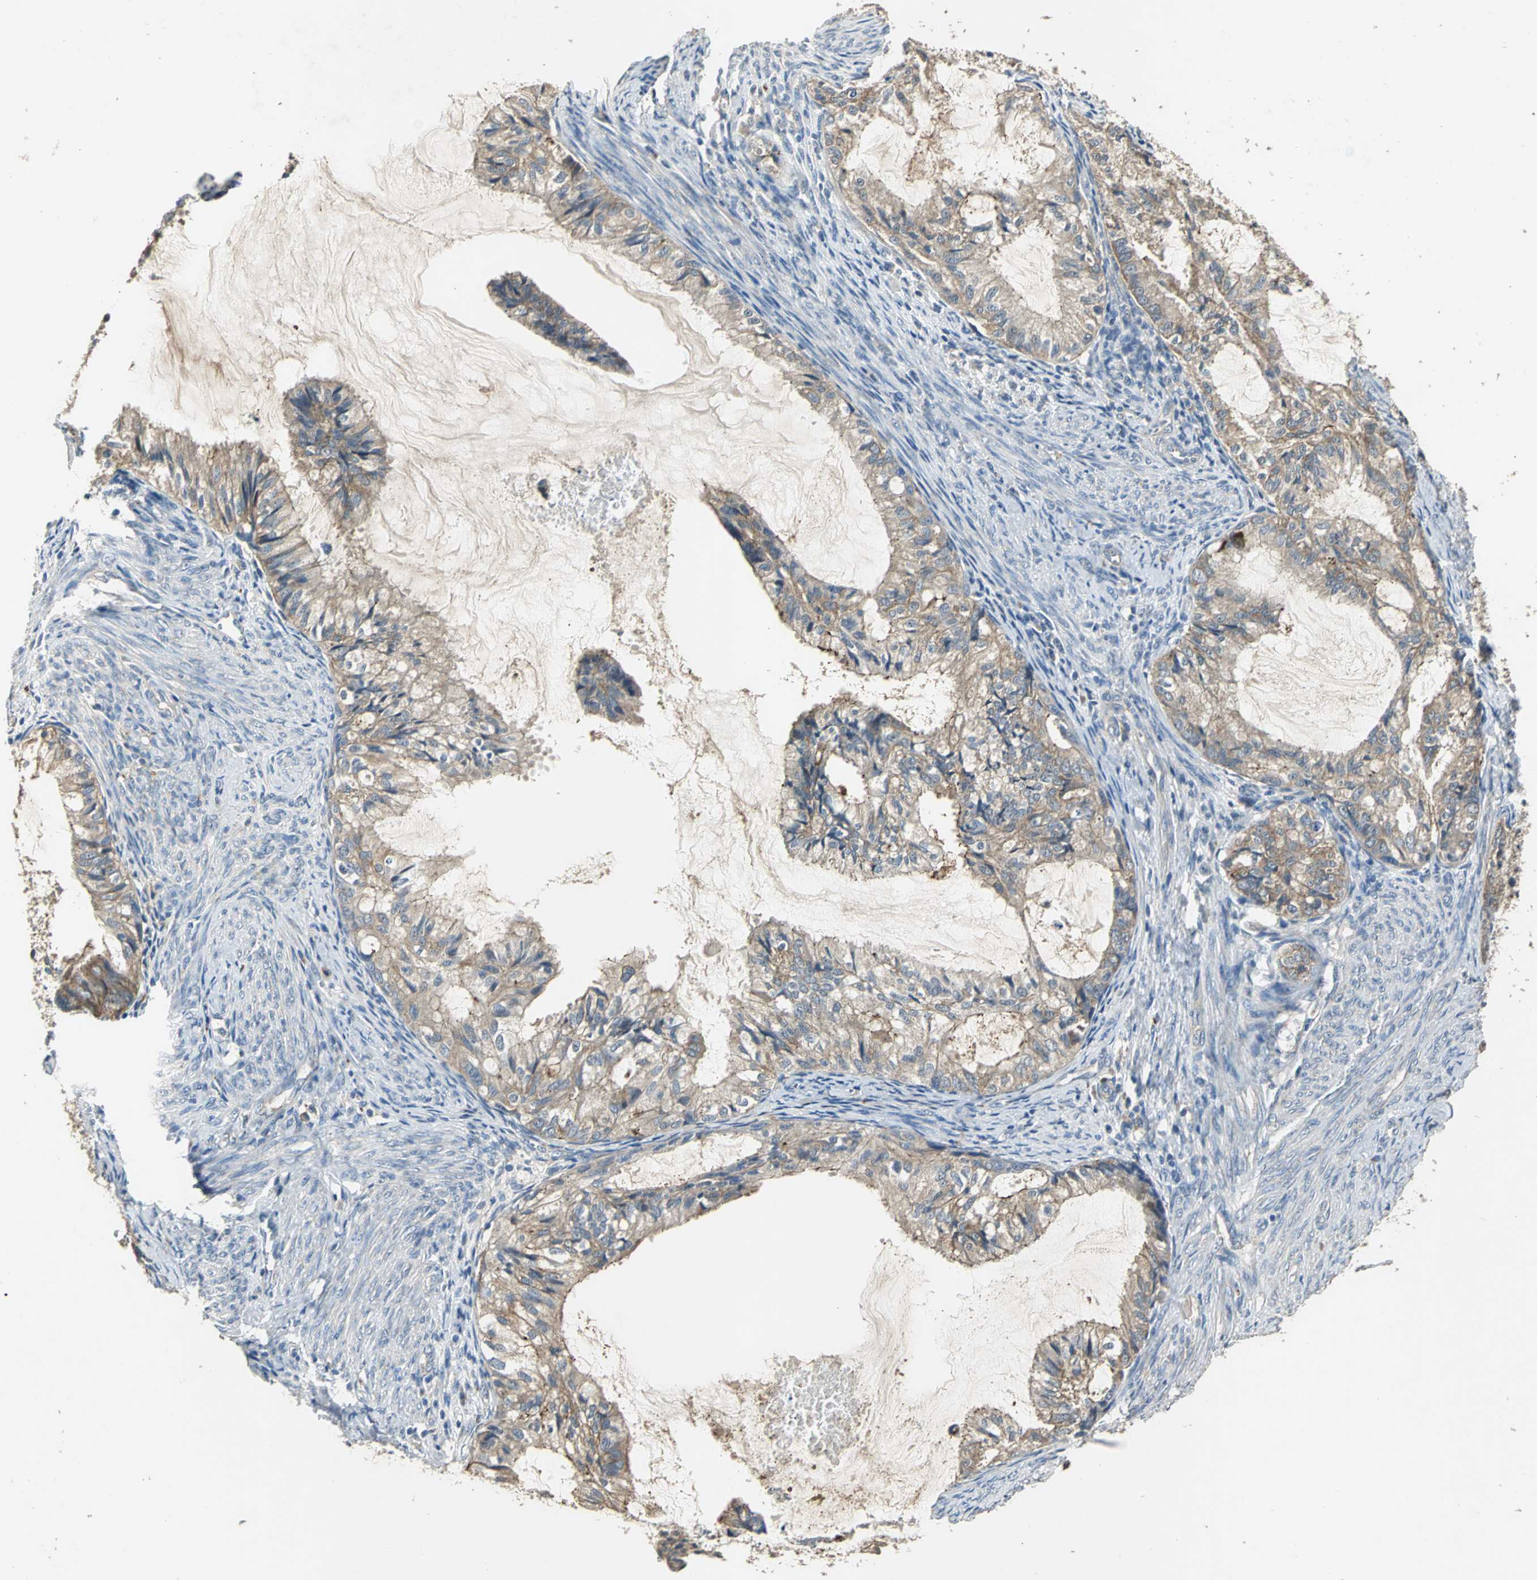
{"staining": {"intensity": "moderate", "quantity": ">75%", "location": "cytoplasmic/membranous"}, "tissue": "cervical cancer", "cell_type": "Tumor cells", "image_type": "cancer", "snomed": [{"axis": "morphology", "description": "Normal tissue, NOS"}, {"axis": "morphology", "description": "Adenocarcinoma, NOS"}, {"axis": "topography", "description": "Cervix"}, {"axis": "topography", "description": "Endometrium"}], "caption": "IHC (DAB (3,3'-diaminobenzidine)) staining of cervical cancer reveals moderate cytoplasmic/membranous protein expression in about >75% of tumor cells.", "gene": "OCLN", "patient": {"sex": "female", "age": 86}}